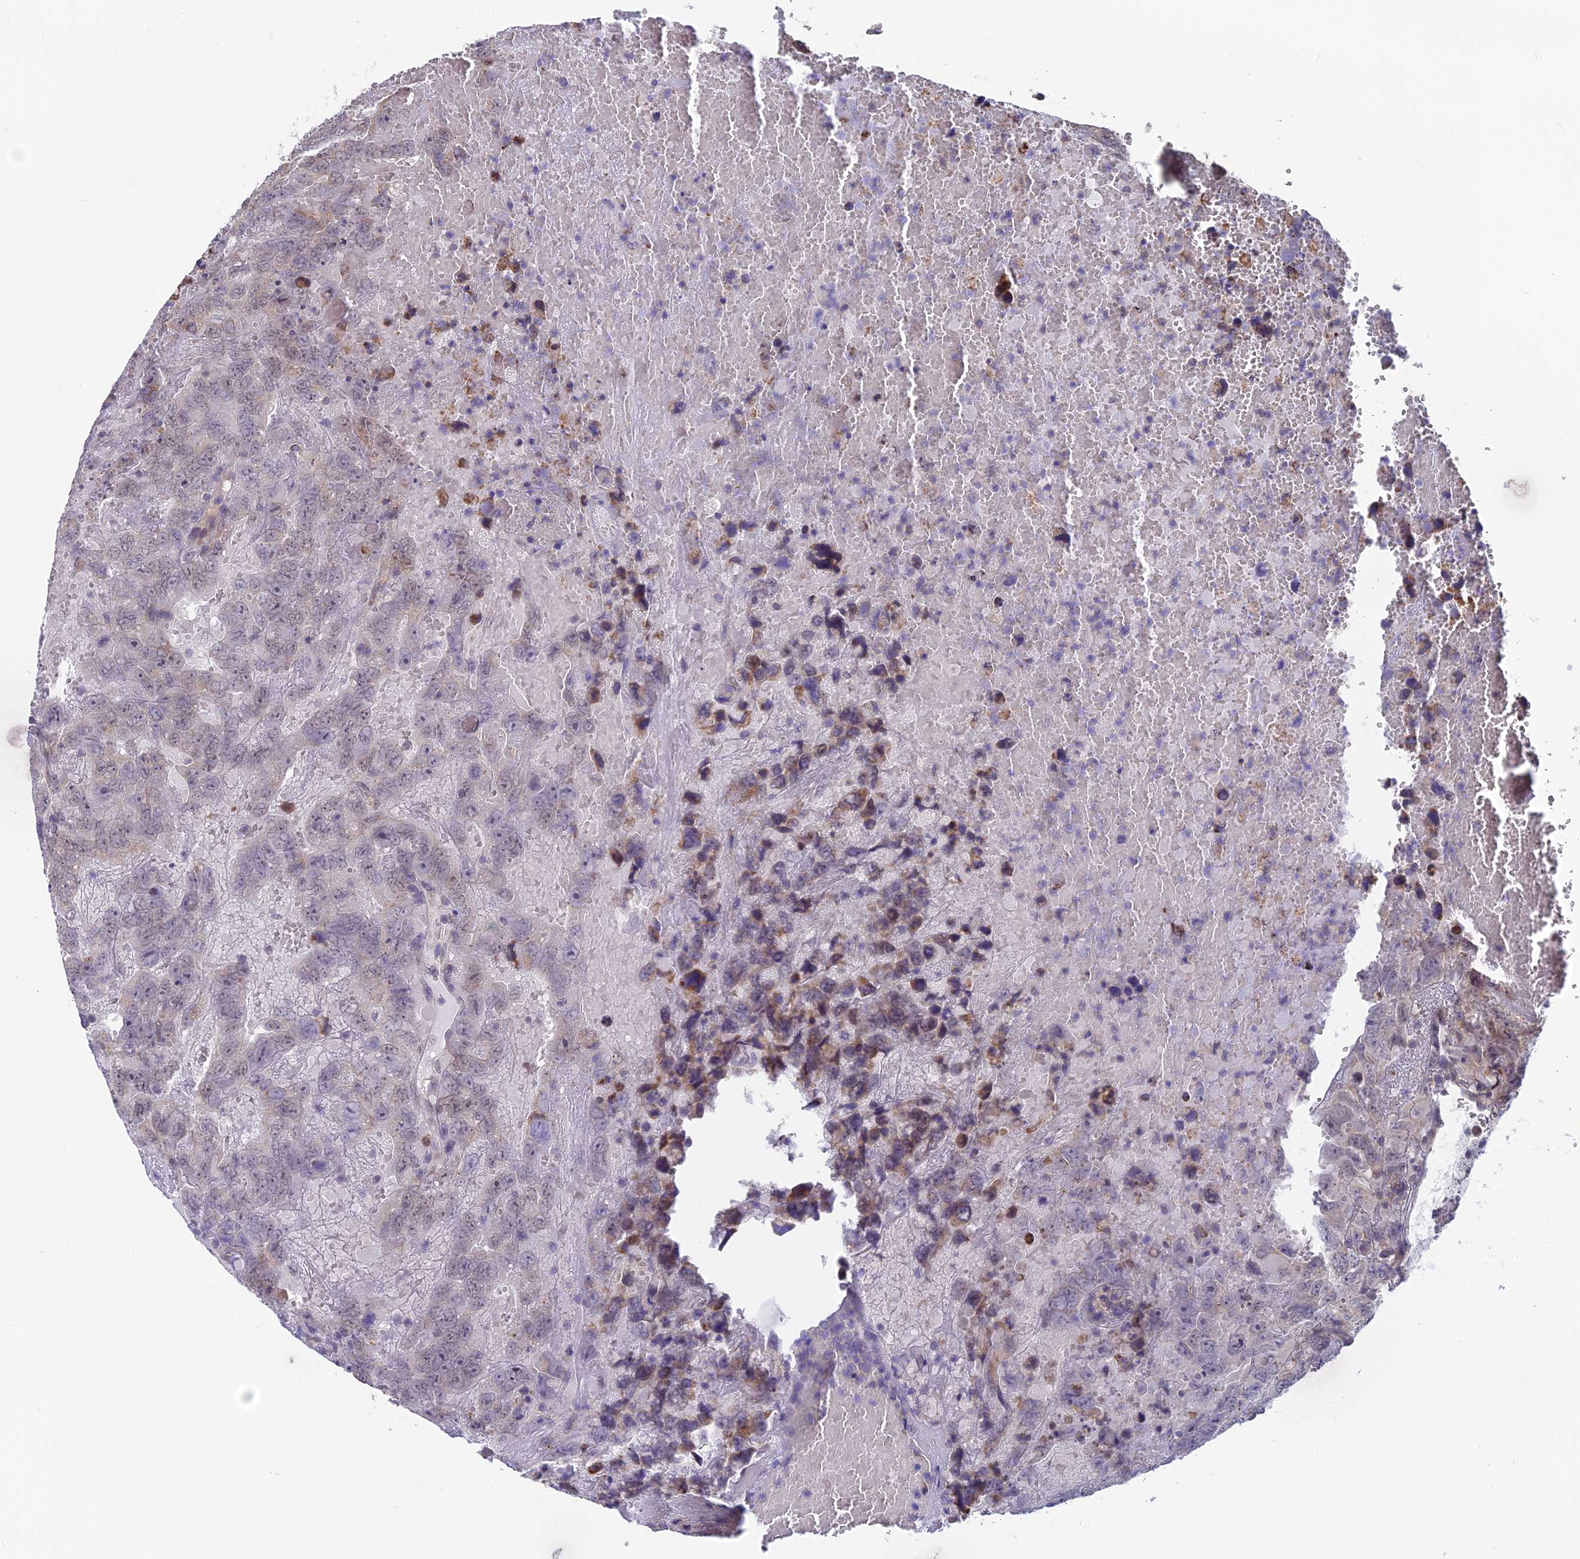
{"staining": {"intensity": "negative", "quantity": "none", "location": "none"}, "tissue": "testis cancer", "cell_type": "Tumor cells", "image_type": "cancer", "snomed": [{"axis": "morphology", "description": "Carcinoma, Embryonal, NOS"}, {"axis": "topography", "description": "Testis"}], "caption": "Immunohistochemistry of embryonal carcinoma (testis) demonstrates no positivity in tumor cells.", "gene": "MRI1", "patient": {"sex": "male", "age": 45}}